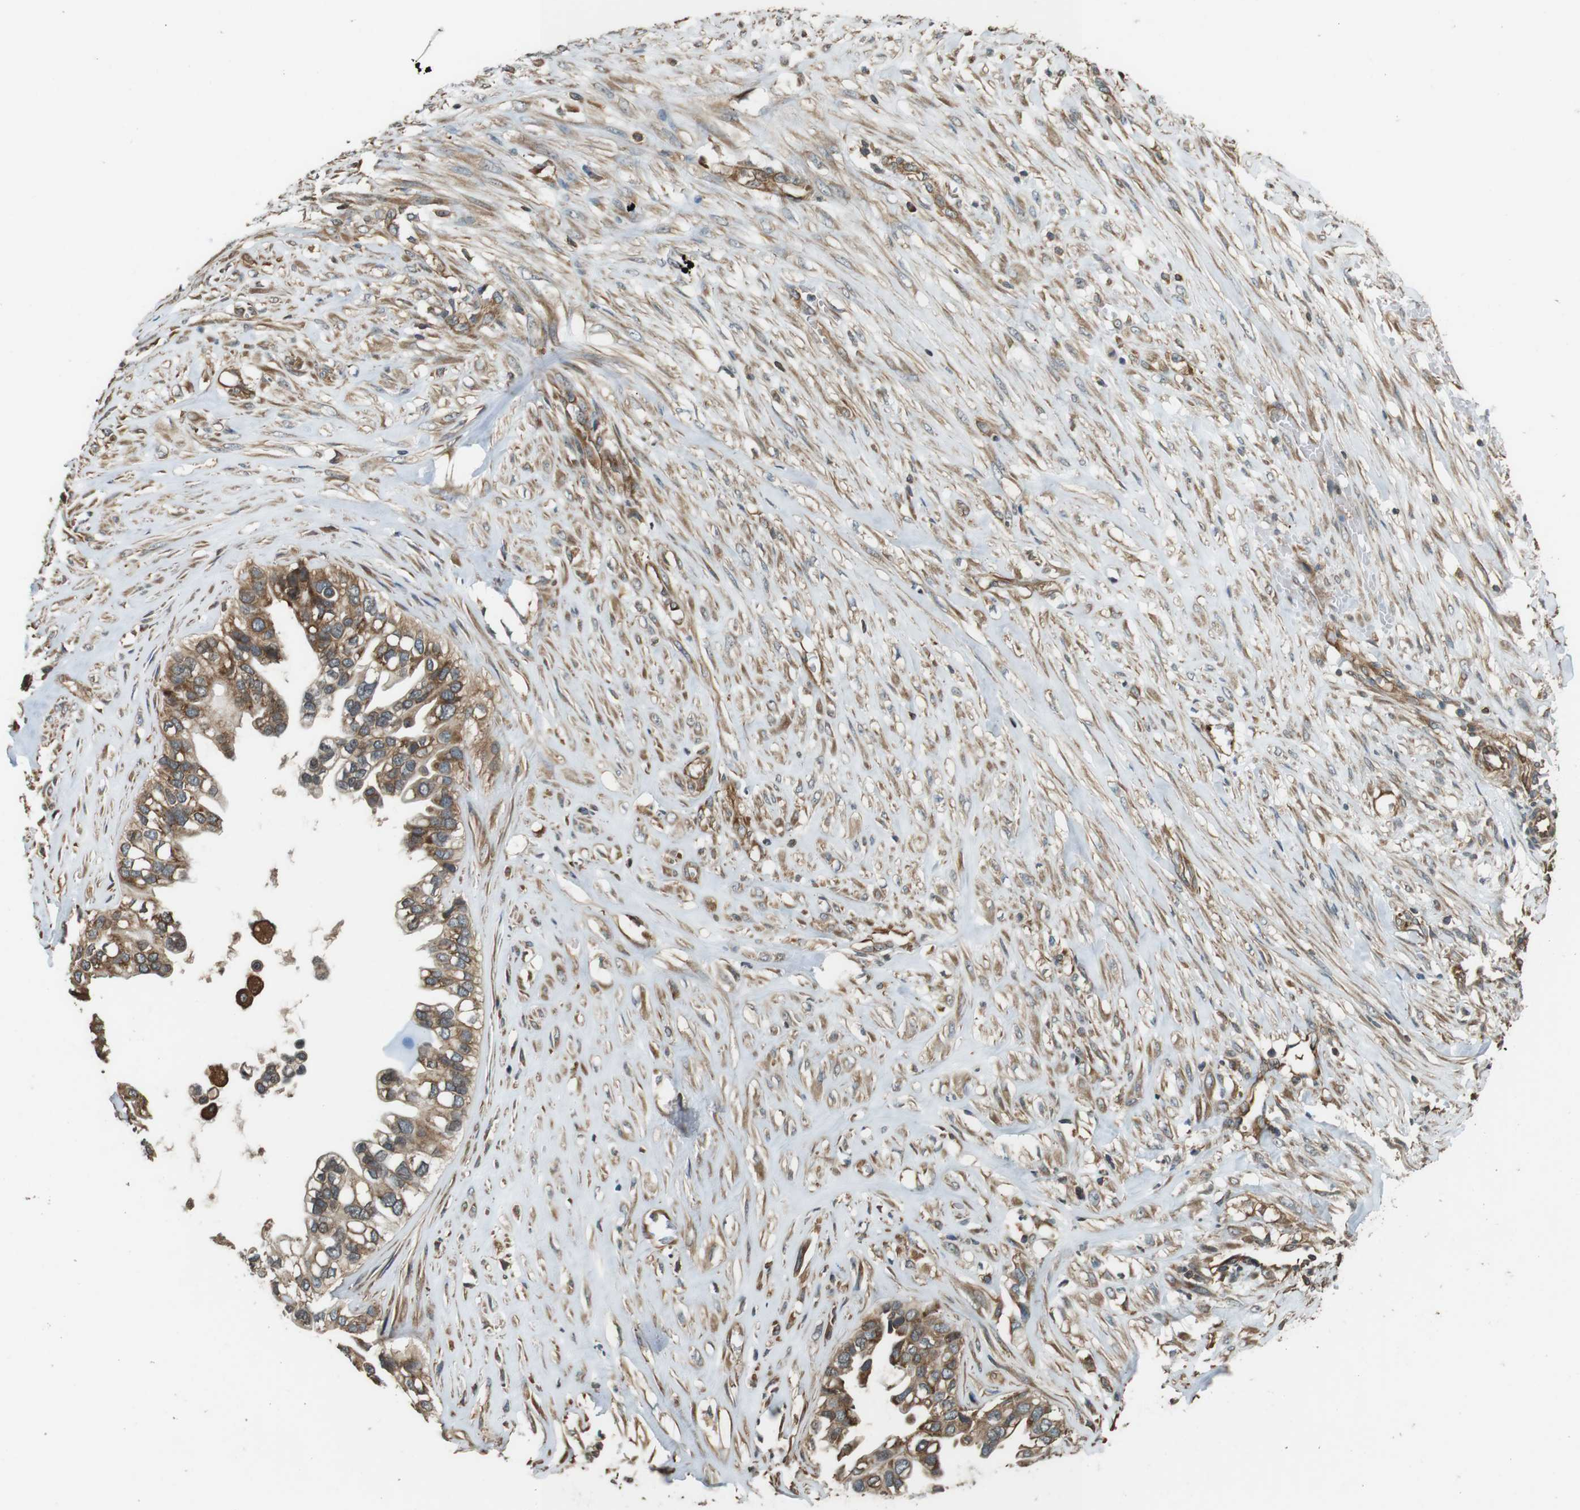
{"staining": {"intensity": "moderate", "quantity": ">75%", "location": "cytoplasmic/membranous"}, "tissue": "ovarian cancer", "cell_type": "Tumor cells", "image_type": "cancer", "snomed": [{"axis": "morphology", "description": "Cystadenocarcinoma, mucinous, NOS"}, {"axis": "topography", "description": "Ovary"}], "caption": "This photomicrograph shows mucinous cystadenocarcinoma (ovarian) stained with immunohistochemistry to label a protein in brown. The cytoplasmic/membranous of tumor cells show moderate positivity for the protein. Nuclei are counter-stained blue.", "gene": "PA2G4", "patient": {"sex": "female", "age": 80}}